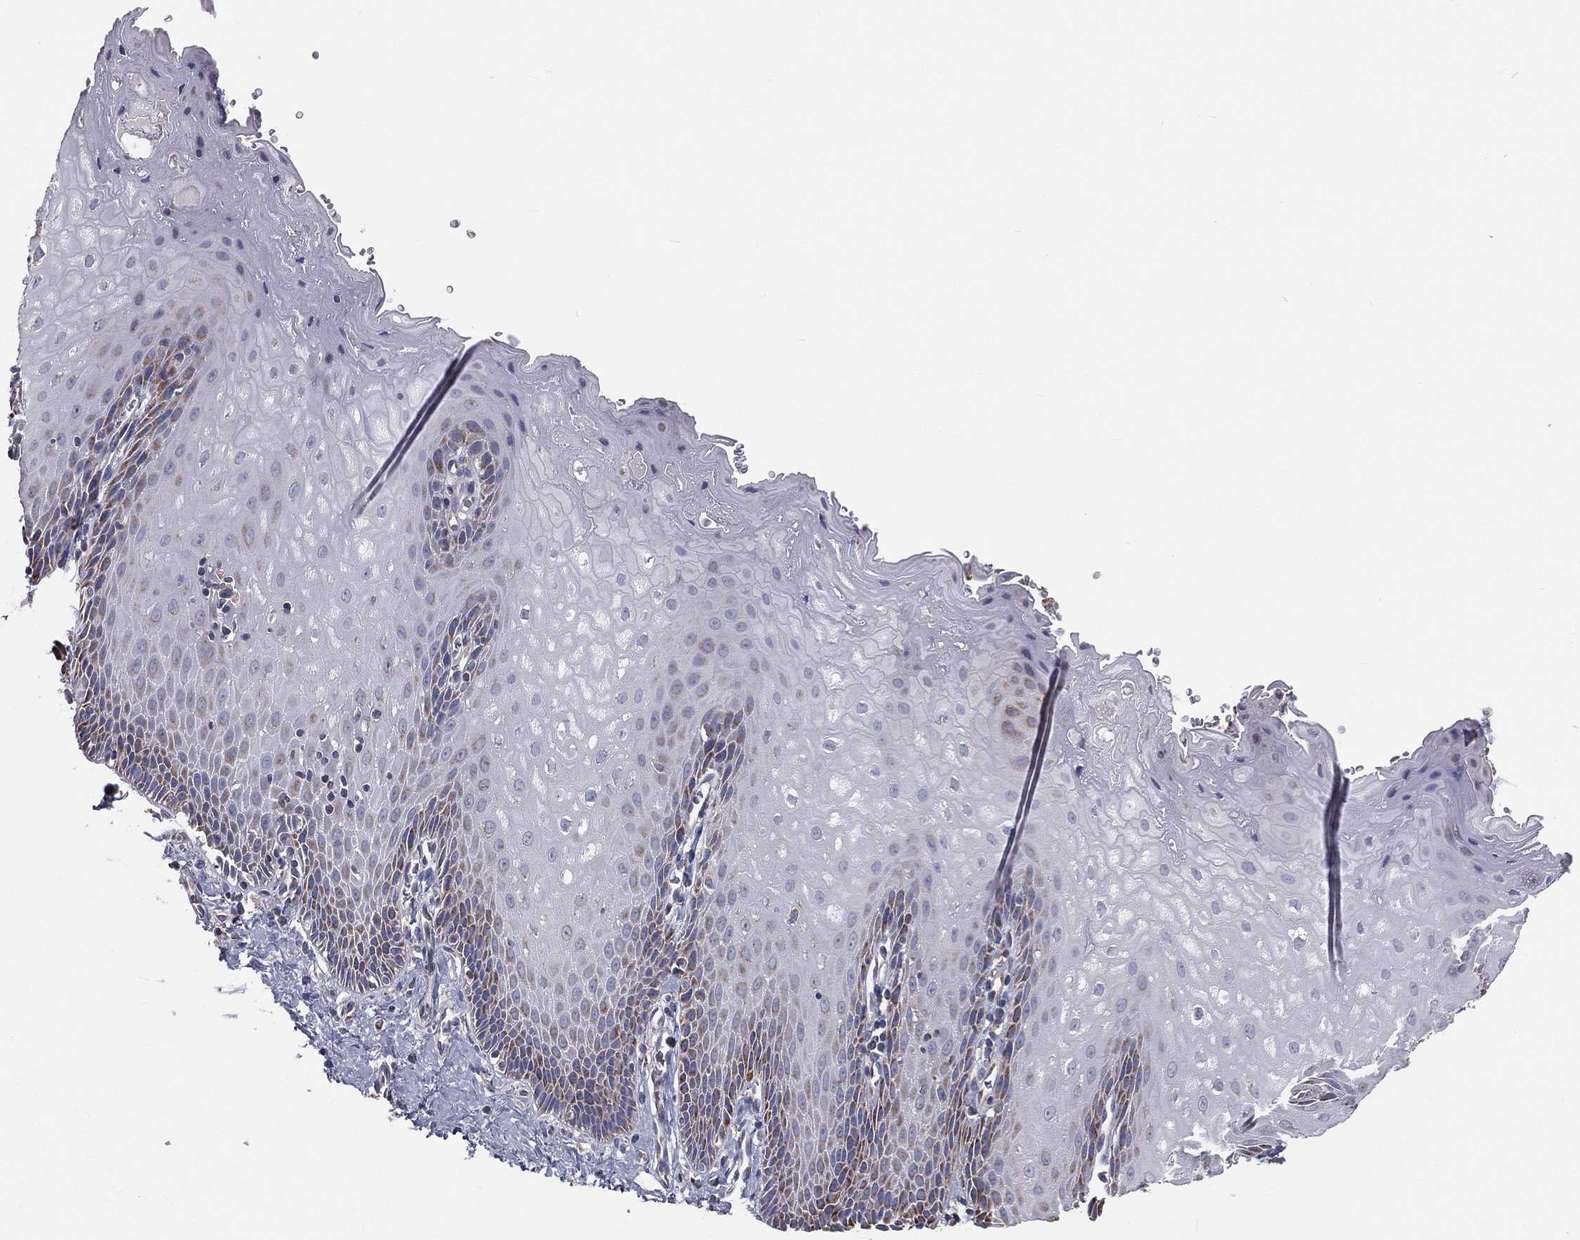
{"staining": {"intensity": "negative", "quantity": "none", "location": "none"}, "tissue": "esophagus", "cell_type": "Squamous epithelial cells", "image_type": "normal", "snomed": [{"axis": "morphology", "description": "Normal tissue, NOS"}, {"axis": "topography", "description": "Esophagus"}], "caption": "This is an immunohistochemistry (IHC) micrograph of unremarkable human esophagus. There is no expression in squamous epithelial cells.", "gene": "HADH", "patient": {"sex": "male", "age": 64}}